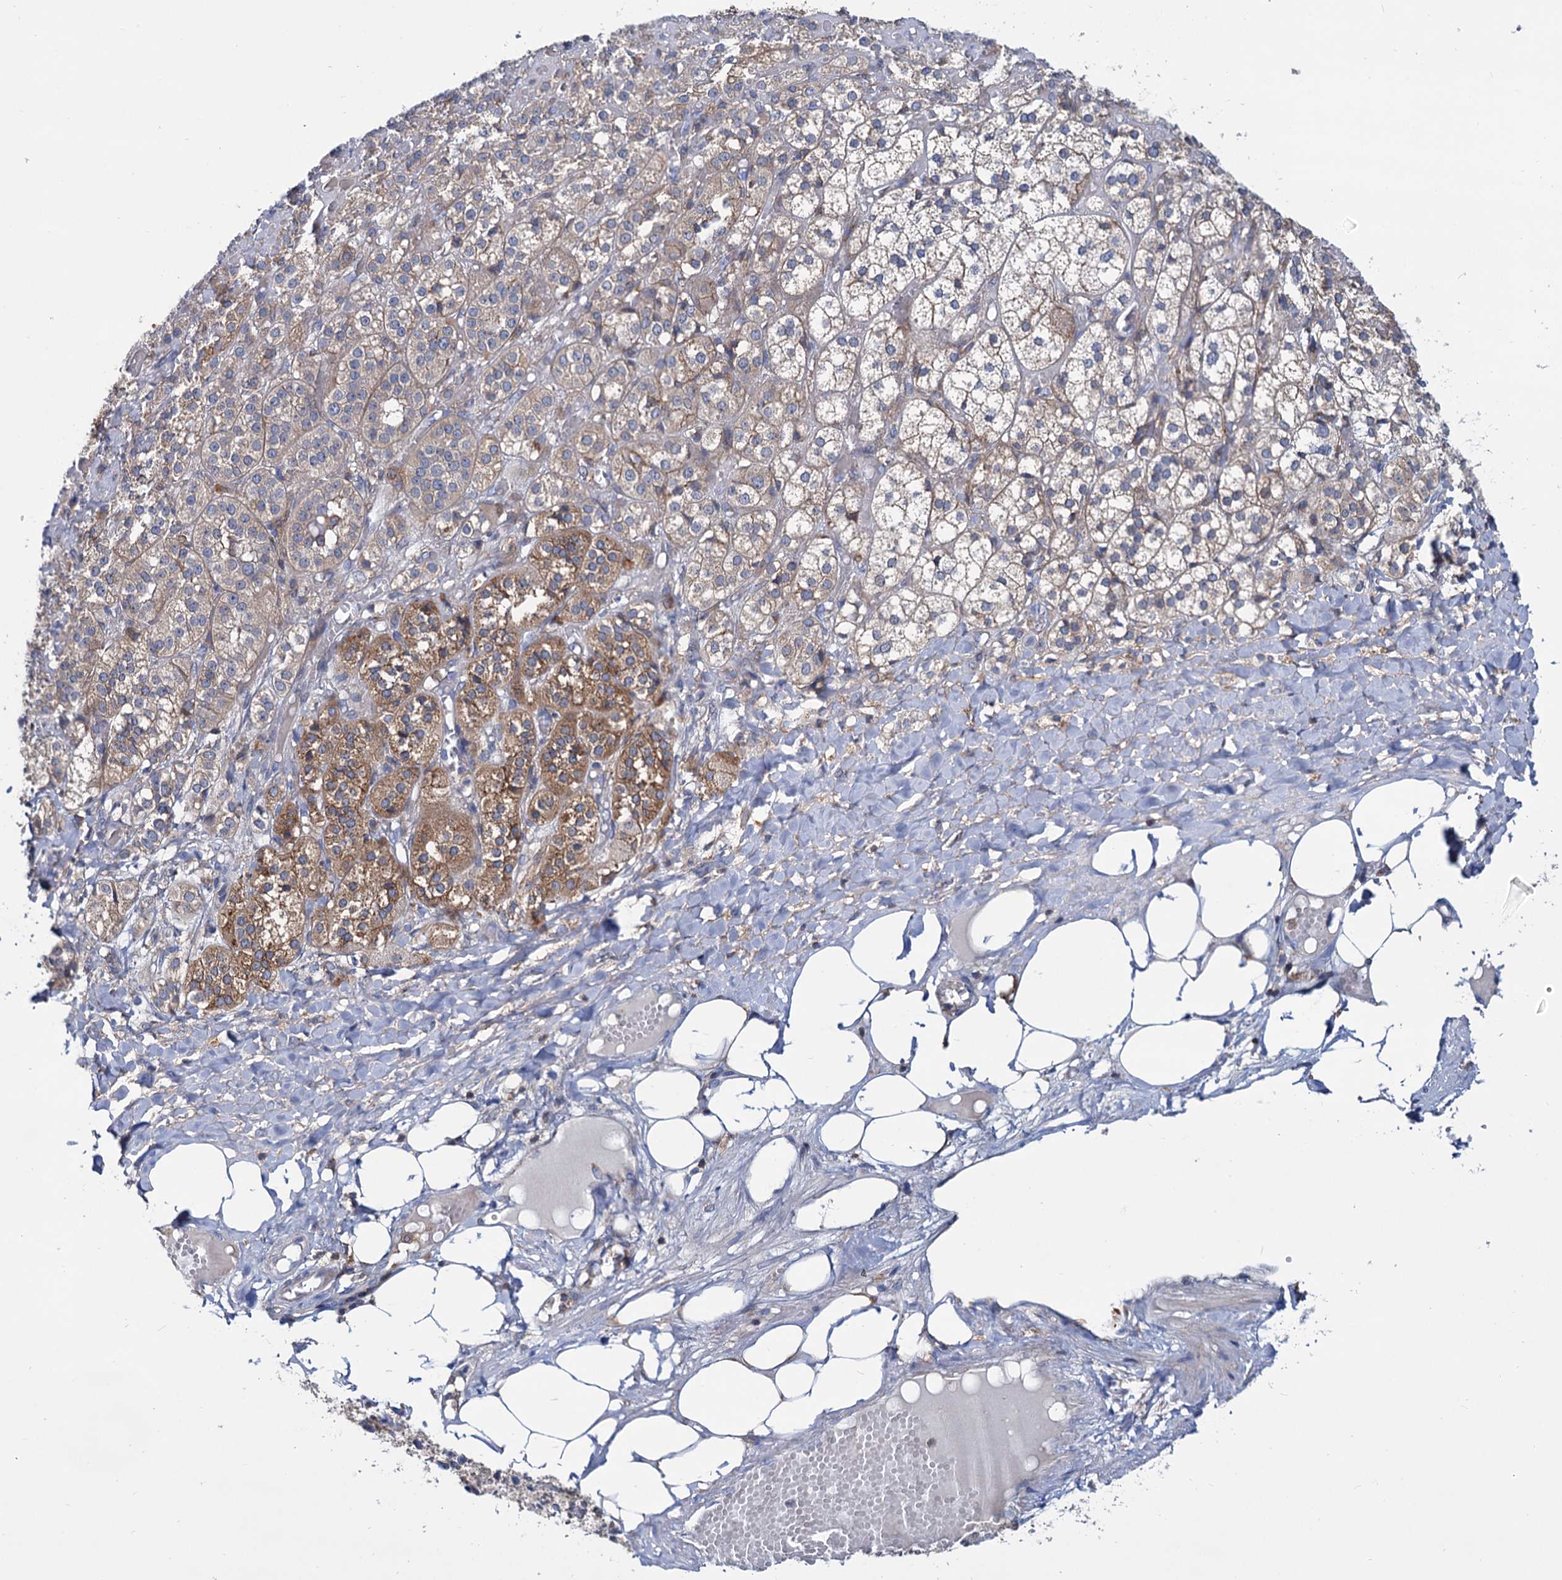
{"staining": {"intensity": "moderate", "quantity": "25%-75%", "location": "cytoplasmic/membranous"}, "tissue": "adrenal gland", "cell_type": "Glandular cells", "image_type": "normal", "snomed": [{"axis": "morphology", "description": "Normal tissue, NOS"}, {"axis": "topography", "description": "Adrenal gland"}], "caption": "Immunohistochemistry staining of normal adrenal gland, which displays medium levels of moderate cytoplasmic/membranous expression in about 25%-75% of glandular cells indicating moderate cytoplasmic/membranous protein expression. The staining was performed using DAB (brown) for protein detection and nuclei were counterstained in hematoxylin (blue).", "gene": "LRCH4", "patient": {"sex": "female", "age": 61}}